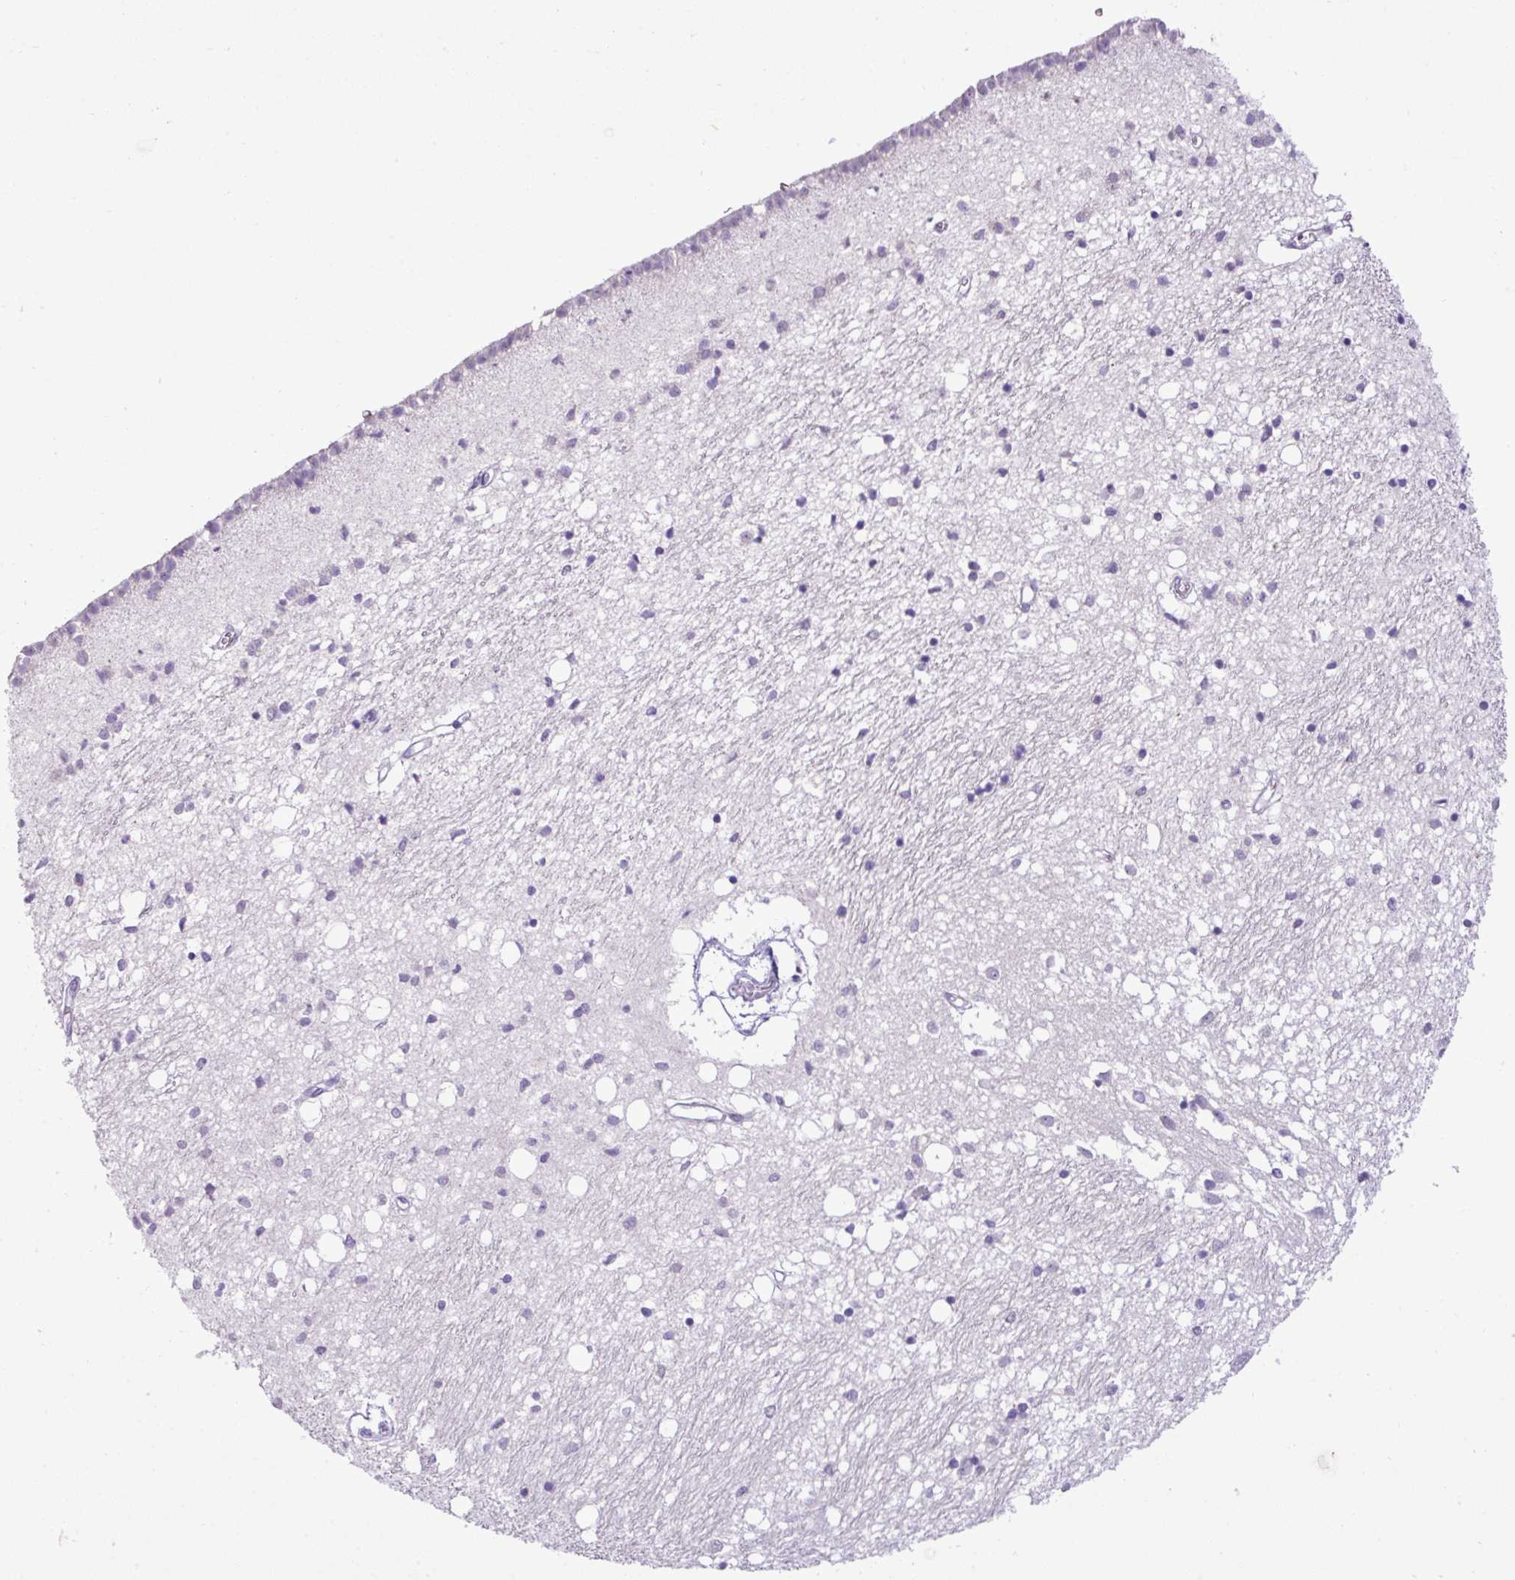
{"staining": {"intensity": "negative", "quantity": "none", "location": "none"}, "tissue": "caudate", "cell_type": "Glial cells", "image_type": "normal", "snomed": [{"axis": "morphology", "description": "Normal tissue, NOS"}, {"axis": "topography", "description": "Lateral ventricle wall"}], "caption": "The IHC micrograph has no significant positivity in glial cells of caudate.", "gene": "ZSCAN5A", "patient": {"sex": "male", "age": 70}}